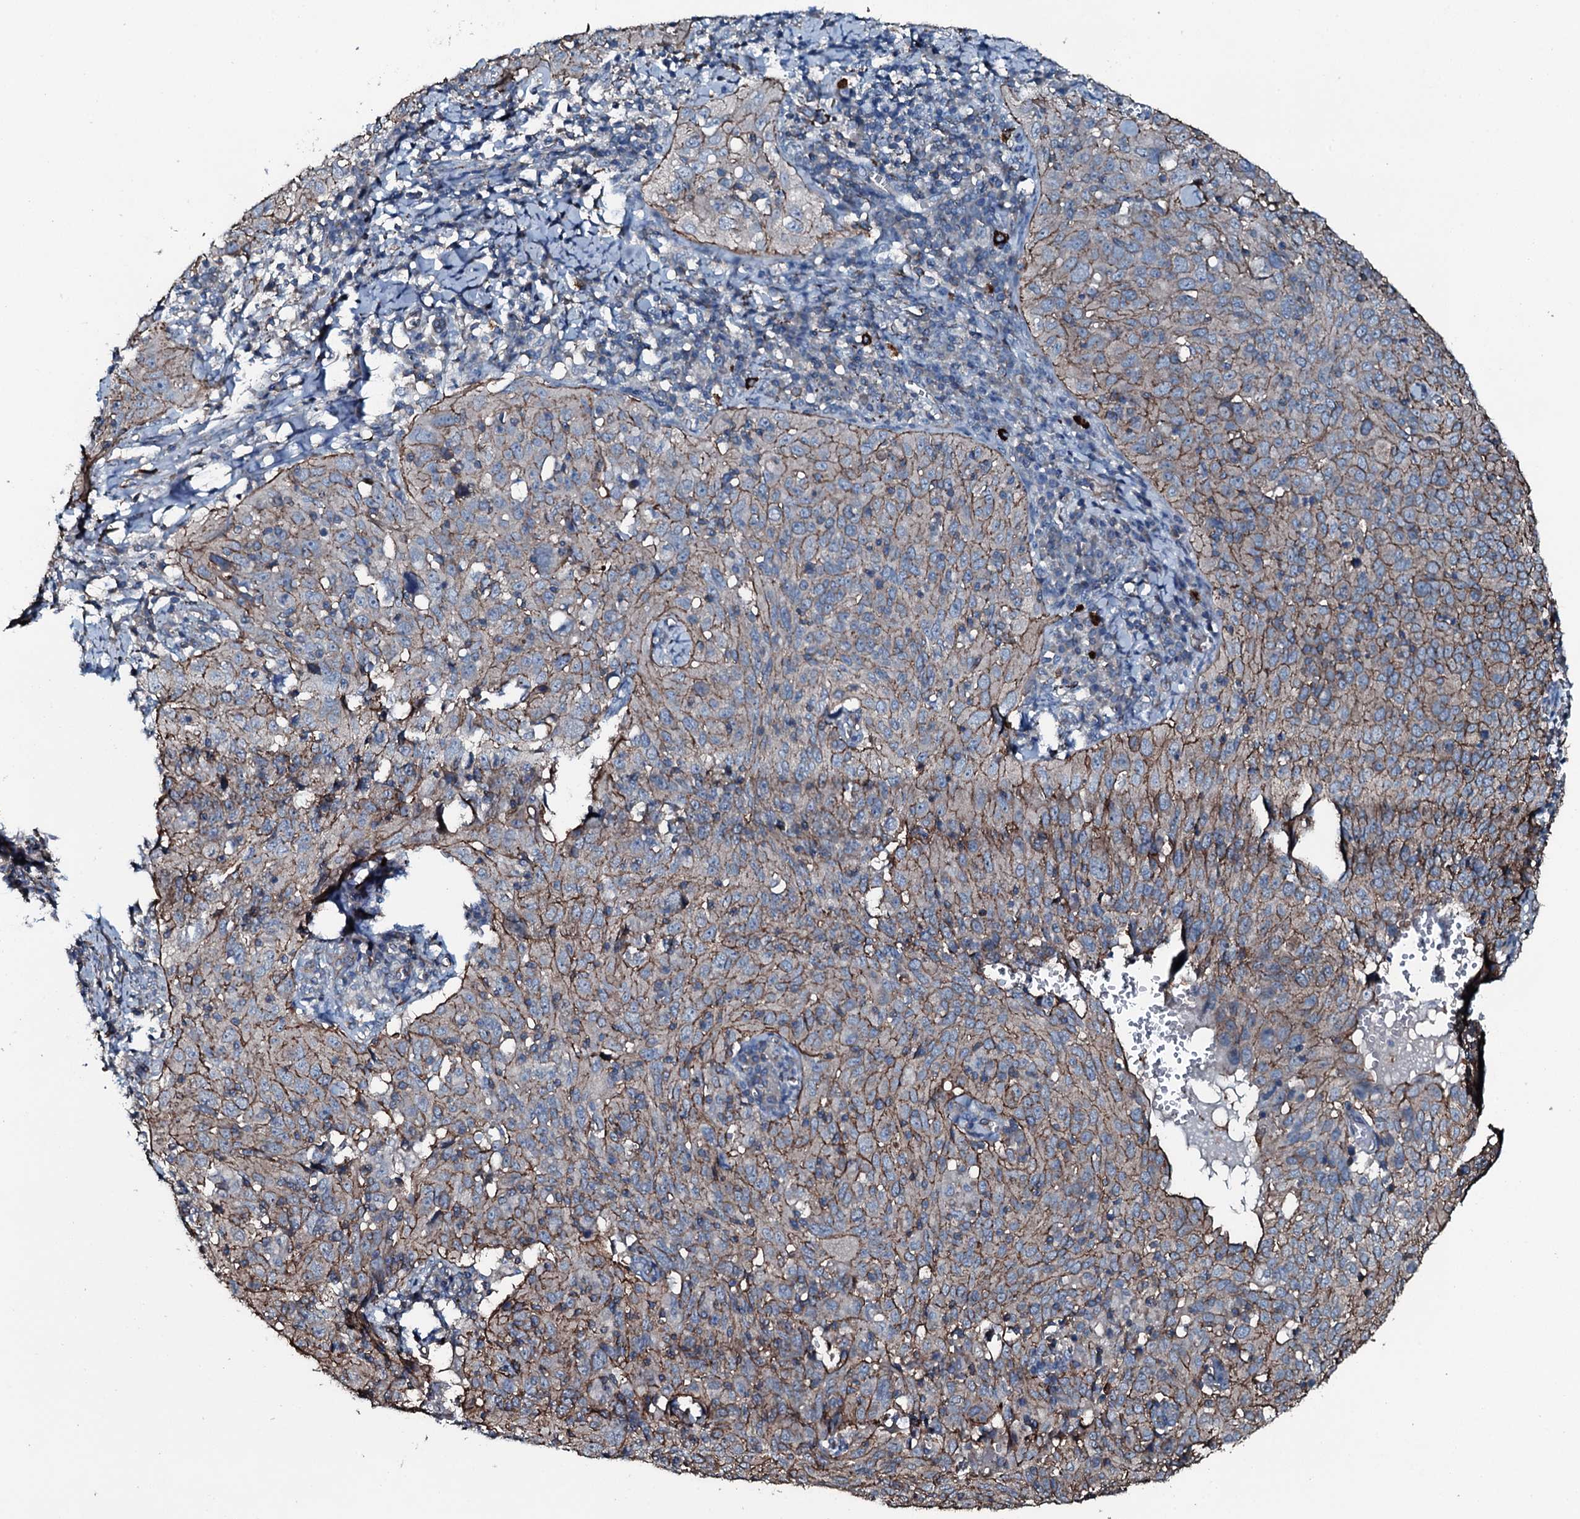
{"staining": {"intensity": "moderate", "quantity": "25%-75%", "location": "cytoplasmic/membranous"}, "tissue": "cervical cancer", "cell_type": "Tumor cells", "image_type": "cancer", "snomed": [{"axis": "morphology", "description": "Squamous cell carcinoma, NOS"}, {"axis": "topography", "description": "Cervix"}], "caption": "A high-resolution image shows immunohistochemistry staining of cervical cancer (squamous cell carcinoma), which reveals moderate cytoplasmic/membranous positivity in approximately 25%-75% of tumor cells. The protein of interest is shown in brown color, while the nuclei are stained blue.", "gene": "SLC25A38", "patient": {"sex": "female", "age": 31}}